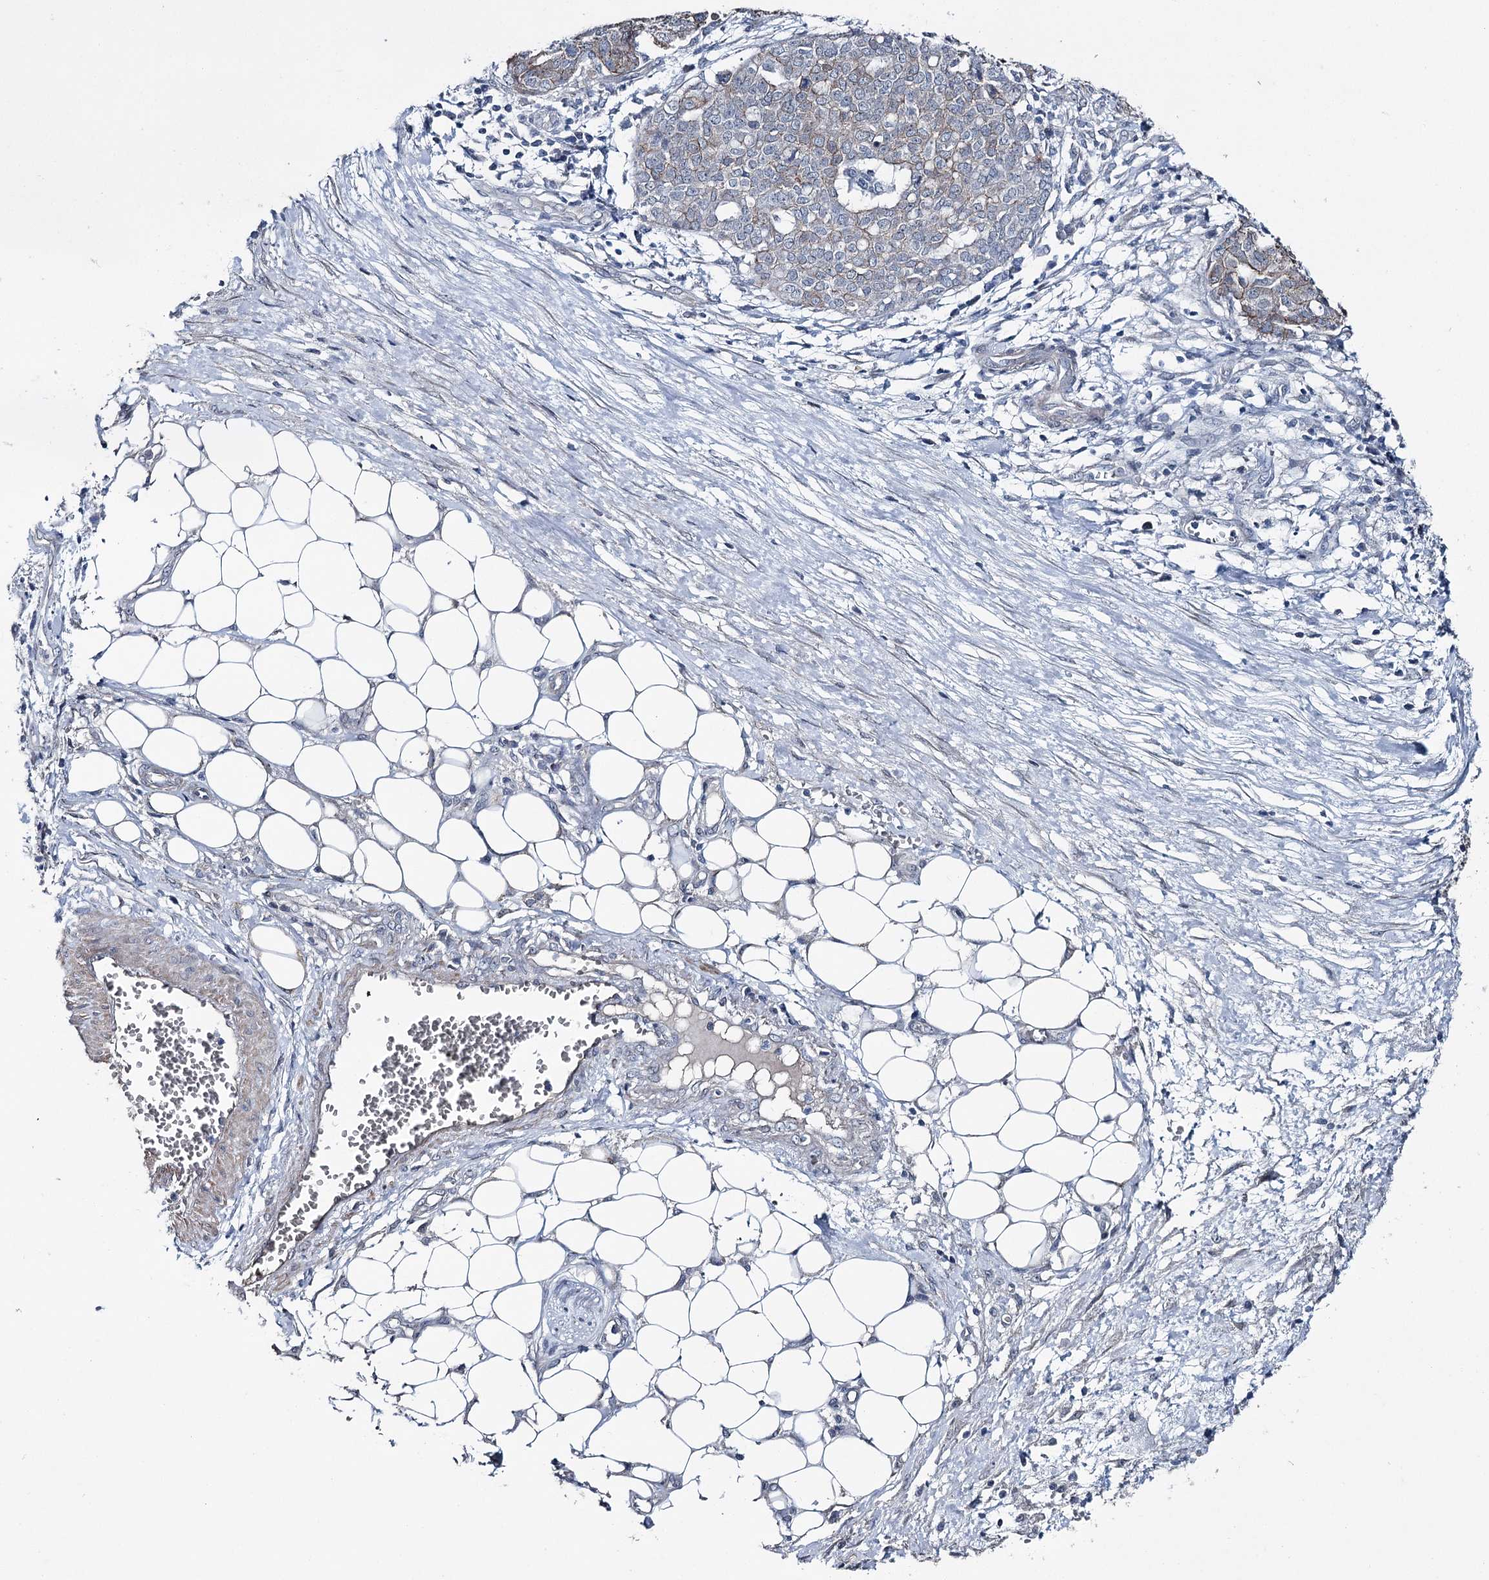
{"staining": {"intensity": "moderate", "quantity": "25%-75%", "location": "cytoplasmic/membranous"}, "tissue": "ovarian cancer", "cell_type": "Tumor cells", "image_type": "cancer", "snomed": [{"axis": "morphology", "description": "Cystadenocarcinoma, serous, NOS"}, {"axis": "topography", "description": "Soft tissue"}, {"axis": "topography", "description": "Ovary"}], "caption": "Ovarian cancer was stained to show a protein in brown. There is medium levels of moderate cytoplasmic/membranous expression in about 25%-75% of tumor cells.", "gene": "FAM120B", "patient": {"sex": "female", "age": 57}}